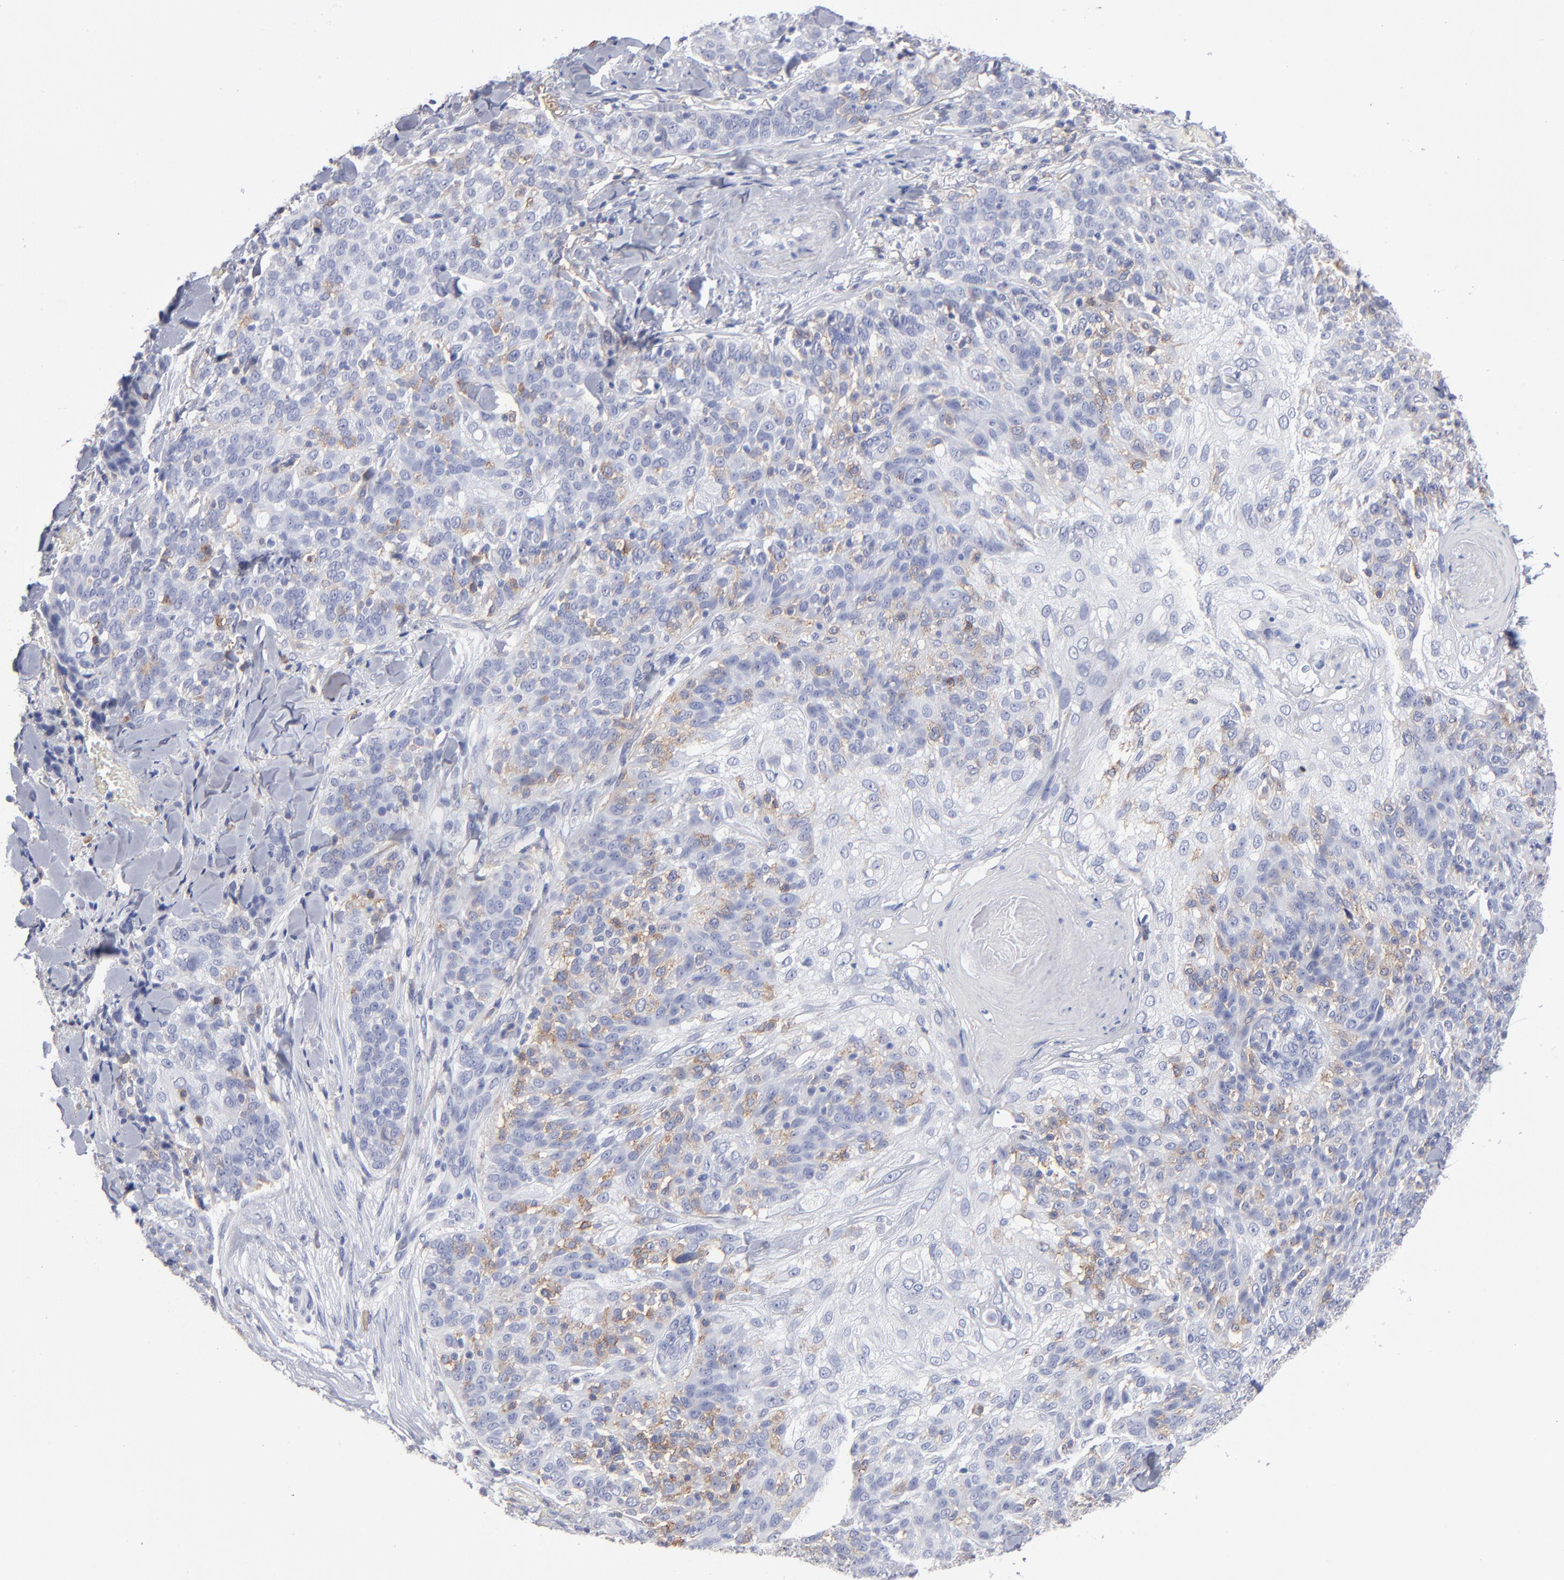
{"staining": {"intensity": "moderate", "quantity": "<25%", "location": "cytoplasmic/membranous"}, "tissue": "skin cancer", "cell_type": "Tumor cells", "image_type": "cancer", "snomed": [{"axis": "morphology", "description": "Normal tissue, NOS"}, {"axis": "morphology", "description": "Squamous cell carcinoma, NOS"}, {"axis": "topography", "description": "Skin"}], "caption": "DAB (3,3'-diaminobenzidine) immunohistochemical staining of skin cancer demonstrates moderate cytoplasmic/membranous protein expression in about <25% of tumor cells. (IHC, brightfield microscopy, high magnification).", "gene": "LAT2", "patient": {"sex": "female", "age": 83}}